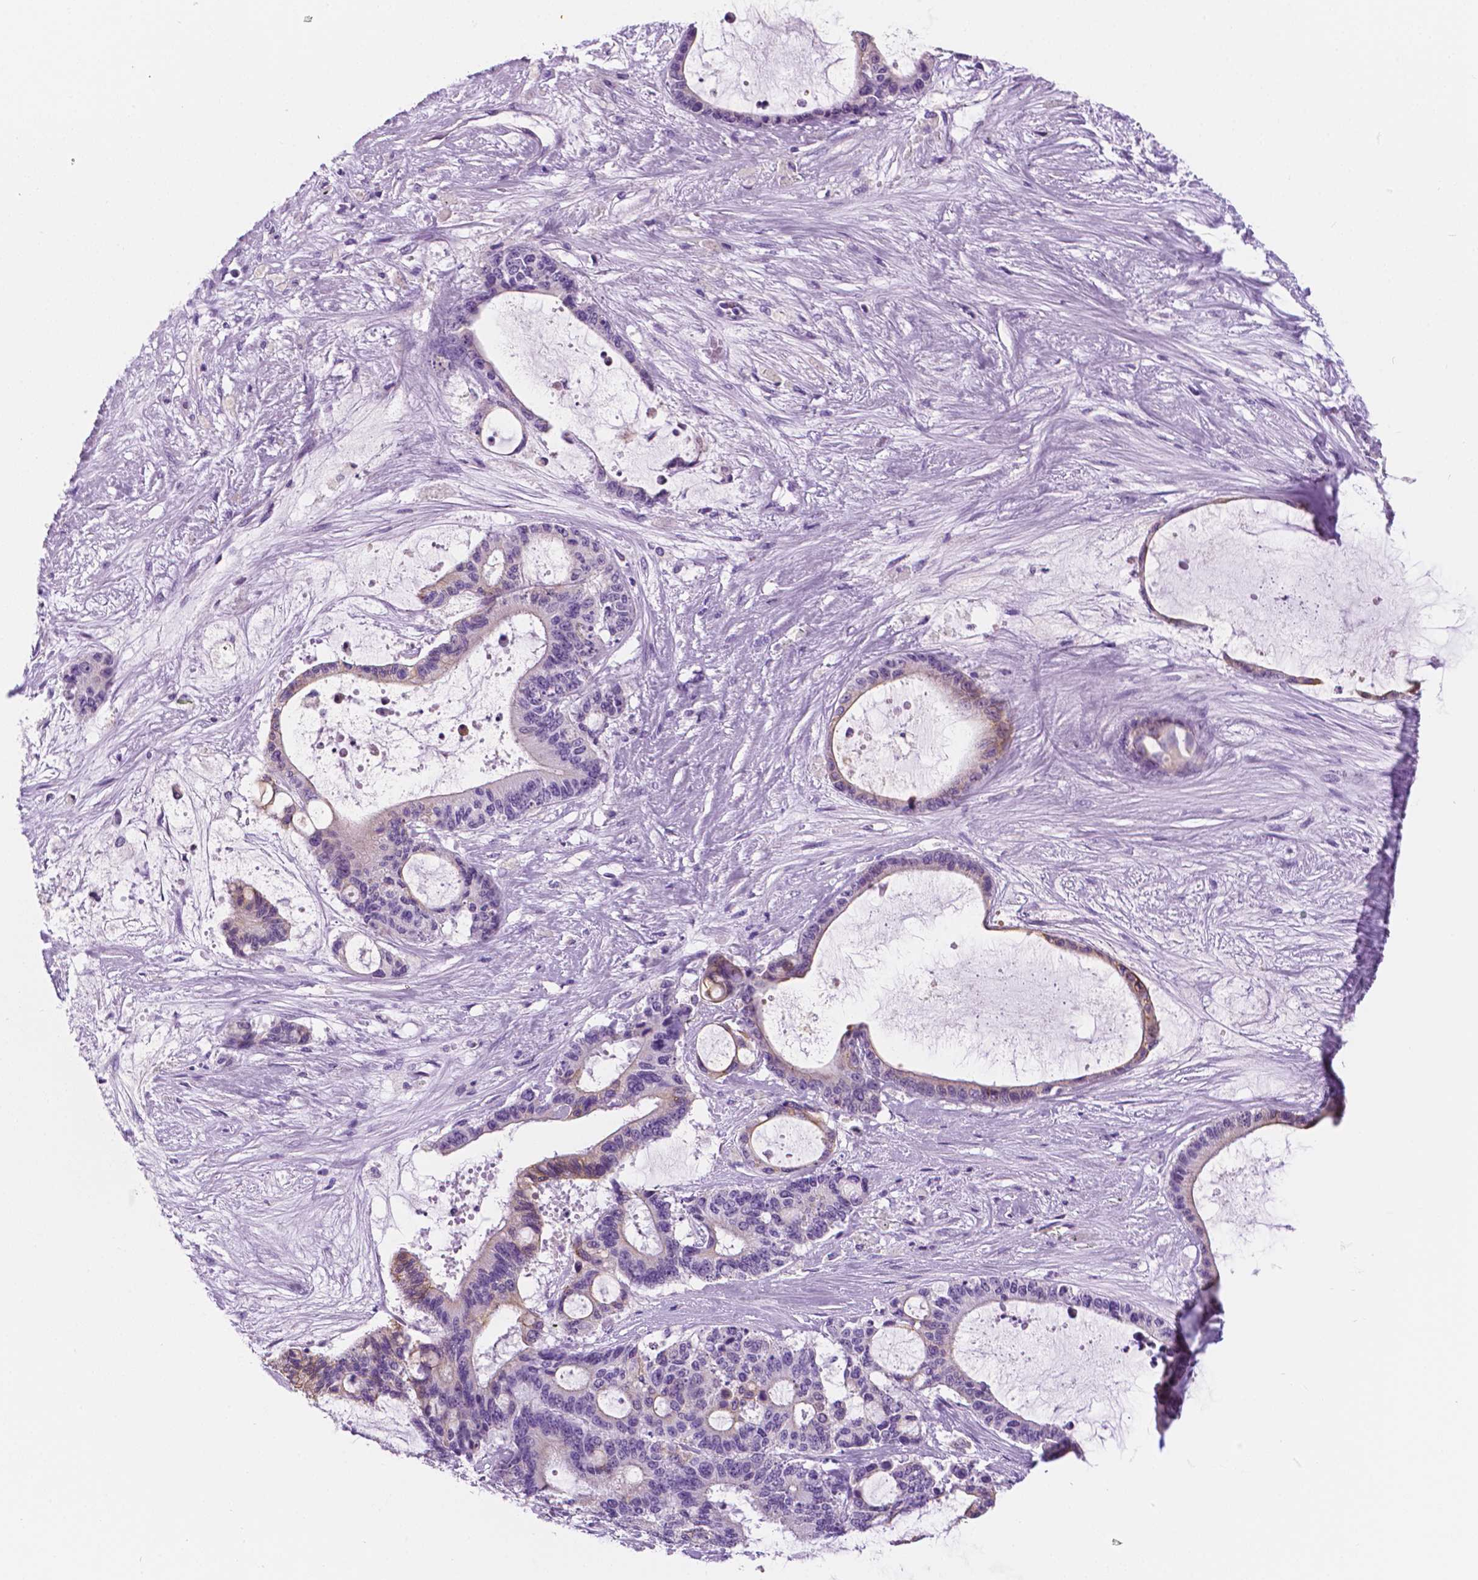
{"staining": {"intensity": "weak", "quantity": "<25%", "location": "cytoplasmic/membranous"}, "tissue": "liver cancer", "cell_type": "Tumor cells", "image_type": "cancer", "snomed": [{"axis": "morphology", "description": "Normal tissue, NOS"}, {"axis": "morphology", "description": "Cholangiocarcinoma"}, {"axis": "topography", "description": "Liver"}, {"axis": "topography", "description": "Peripheral nerve tissue"}], "caption": "High magnification brightfield microscopy of liver cancer (cholangiocarcinoma) stained with DAB (3,3'-diaminobenzidine) (brown) and counterstained with hematoxylin (blue): tumor cells show no significant expression.", "gene": "PPL", "patient": {"sex": "female", "age": 73}}